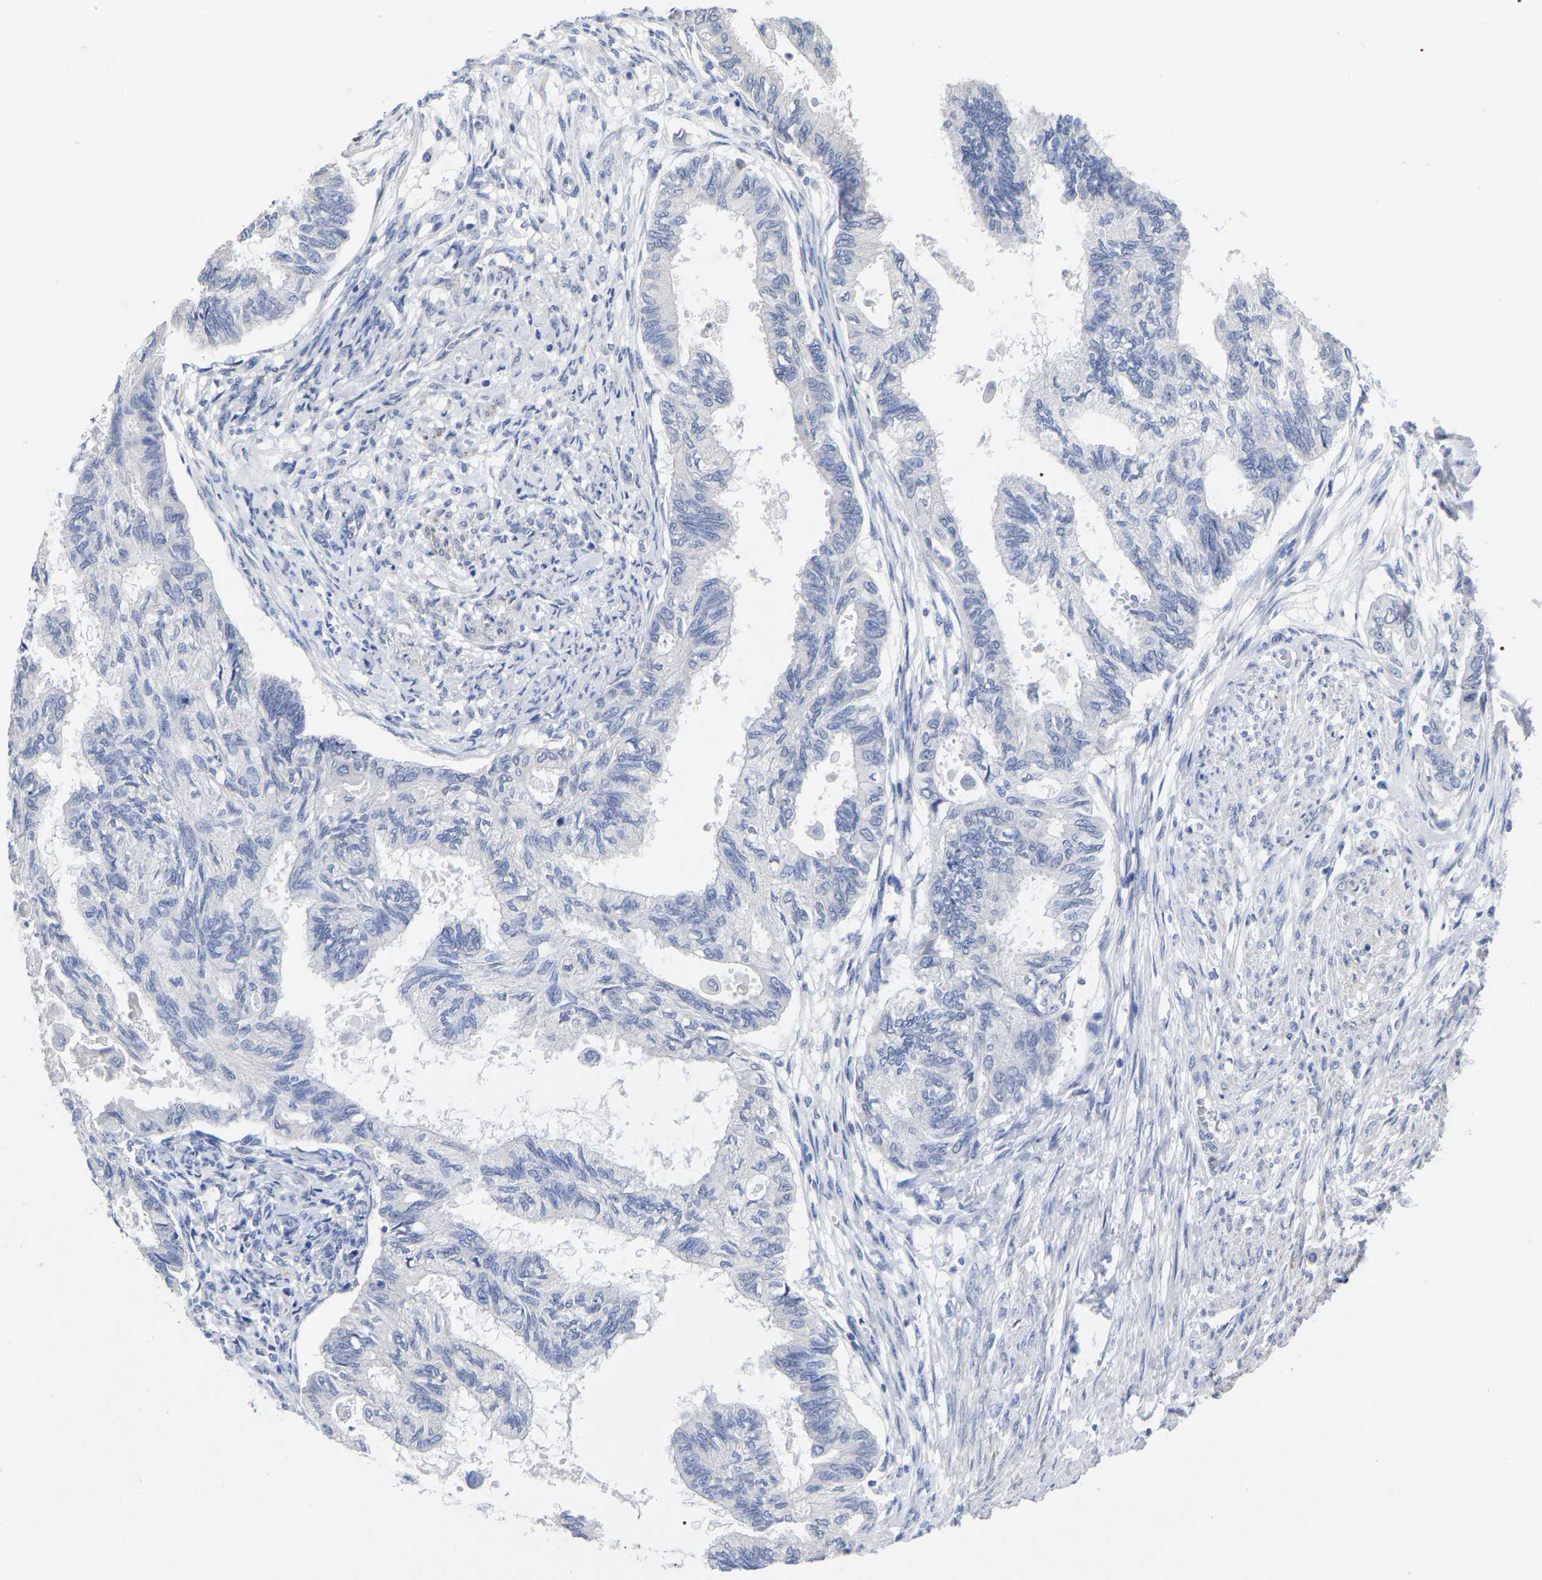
{"staining": {"intensity": "negative", "quantity": "none", "location": "none"}, "tissue": "cervical cancer", "cell_type": "Tumor cells", "image_type": "cancer", "snomed": [{"axis": "morphology", "description": "Normal tissue, NOS"}, {"axis": "morphology", "description": "Adenocarcinoma, NOS"}, {"axis": "topography", "description": "Cervix"}, {"axis": "topography", "description": "Endometrium"}], "caption": "This is a micrograph of IHC staining of cervical cancer (adenocarcinoma), which shows no expression in tumor cells.", "gene": "ANXA13", "patient": {"sex": "female", "age": 86}}